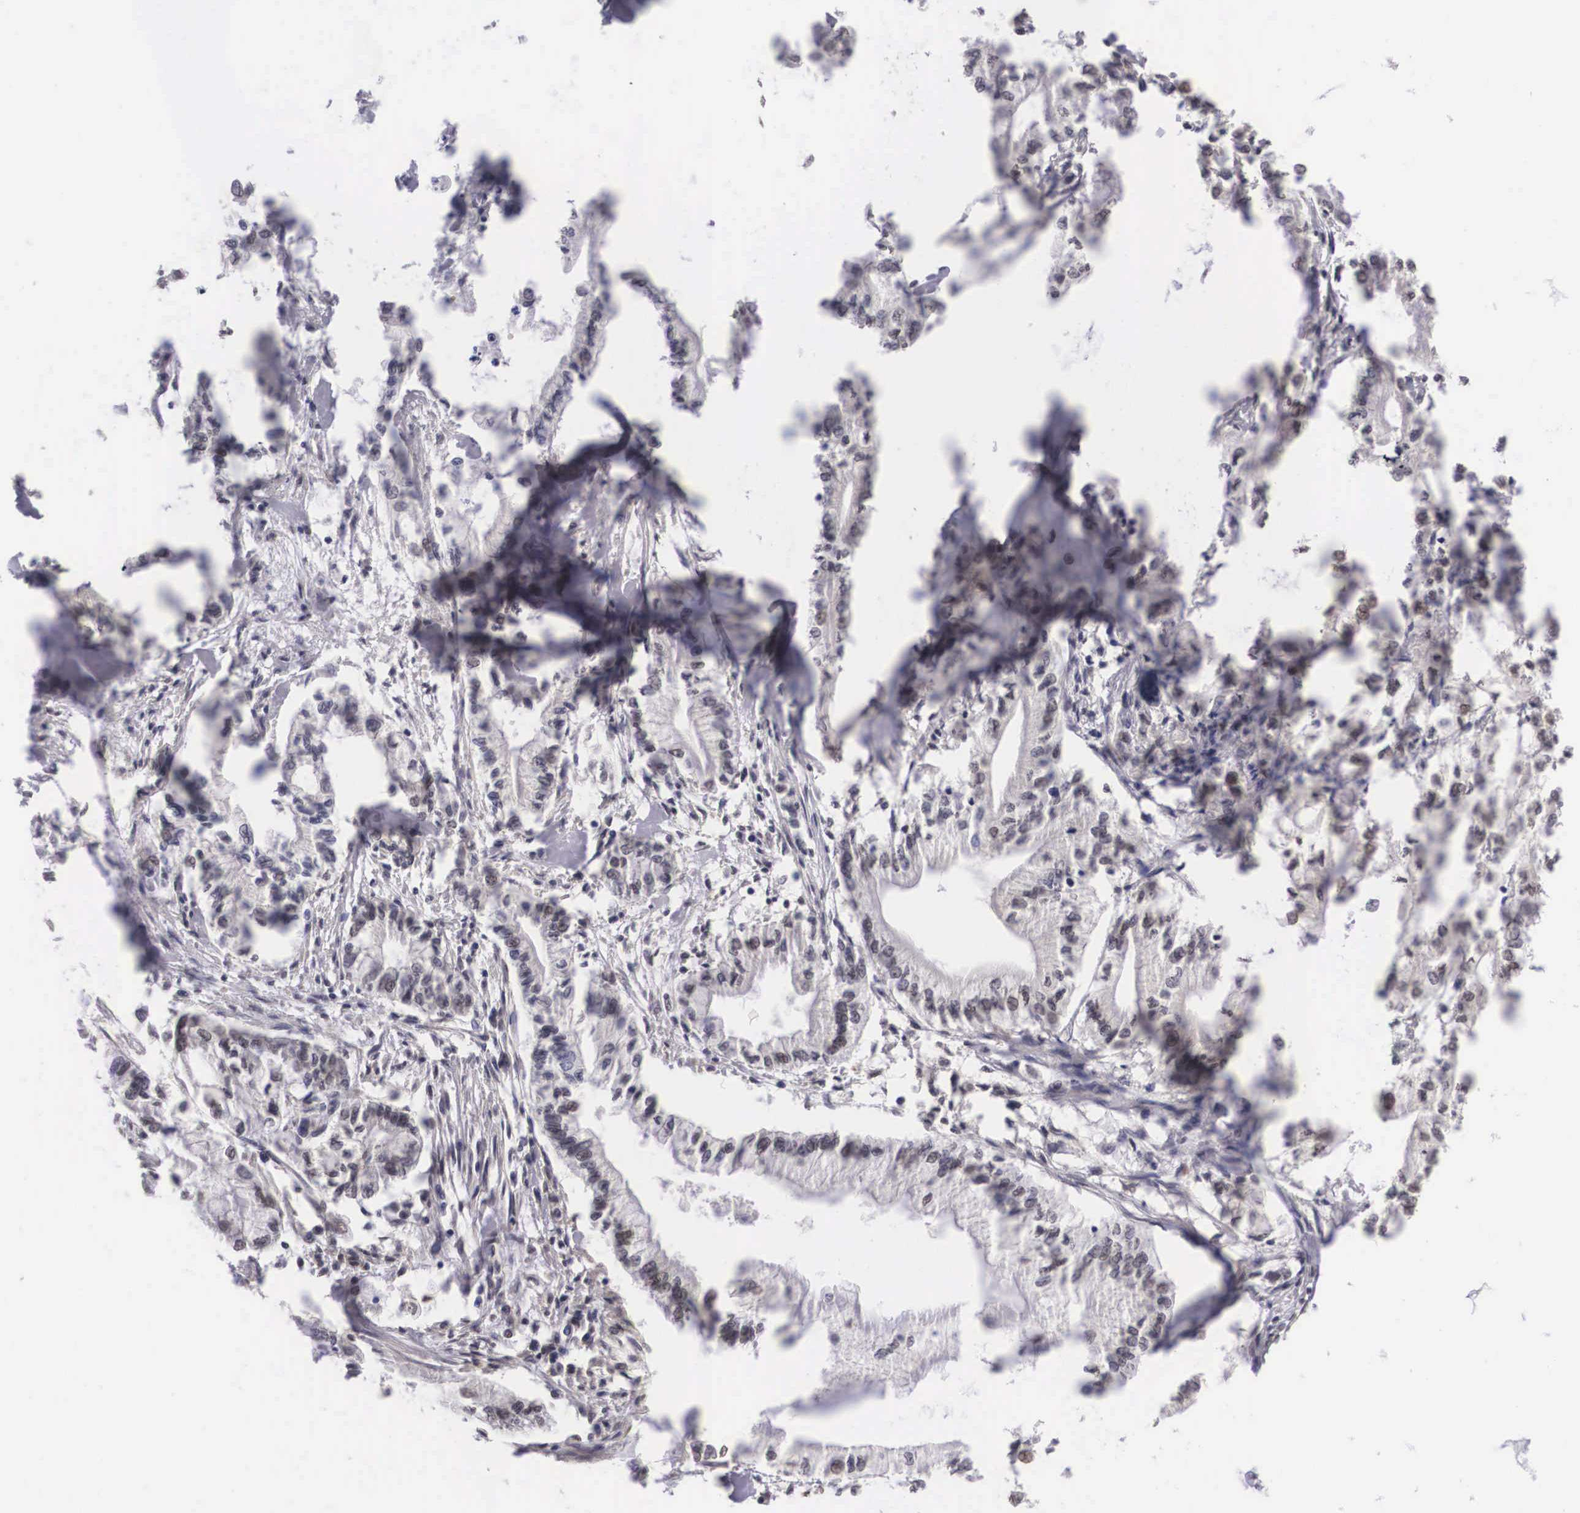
{"staining": {"intensity": "negative", "quantity": "none", "location": "none"}, "tissue": "pancreatic cancer", "cell_type": "Tumor cells", "image_type": "cancer", "snomed": [{"axis": "morphology", "description": "Adenocarcinoma, NOS"}, {"axis": "topography", "description": "Pancreas"}], "caption": "Immunohistochemistry photomicrograph of neoplastic tissue: human pancreatic cancer (adenocarcinoma) stained with DAB exhibits no significant protein staining in tumor cells.", "gene": "OTX2", "patient": {"sex": "male", "age": 79}}